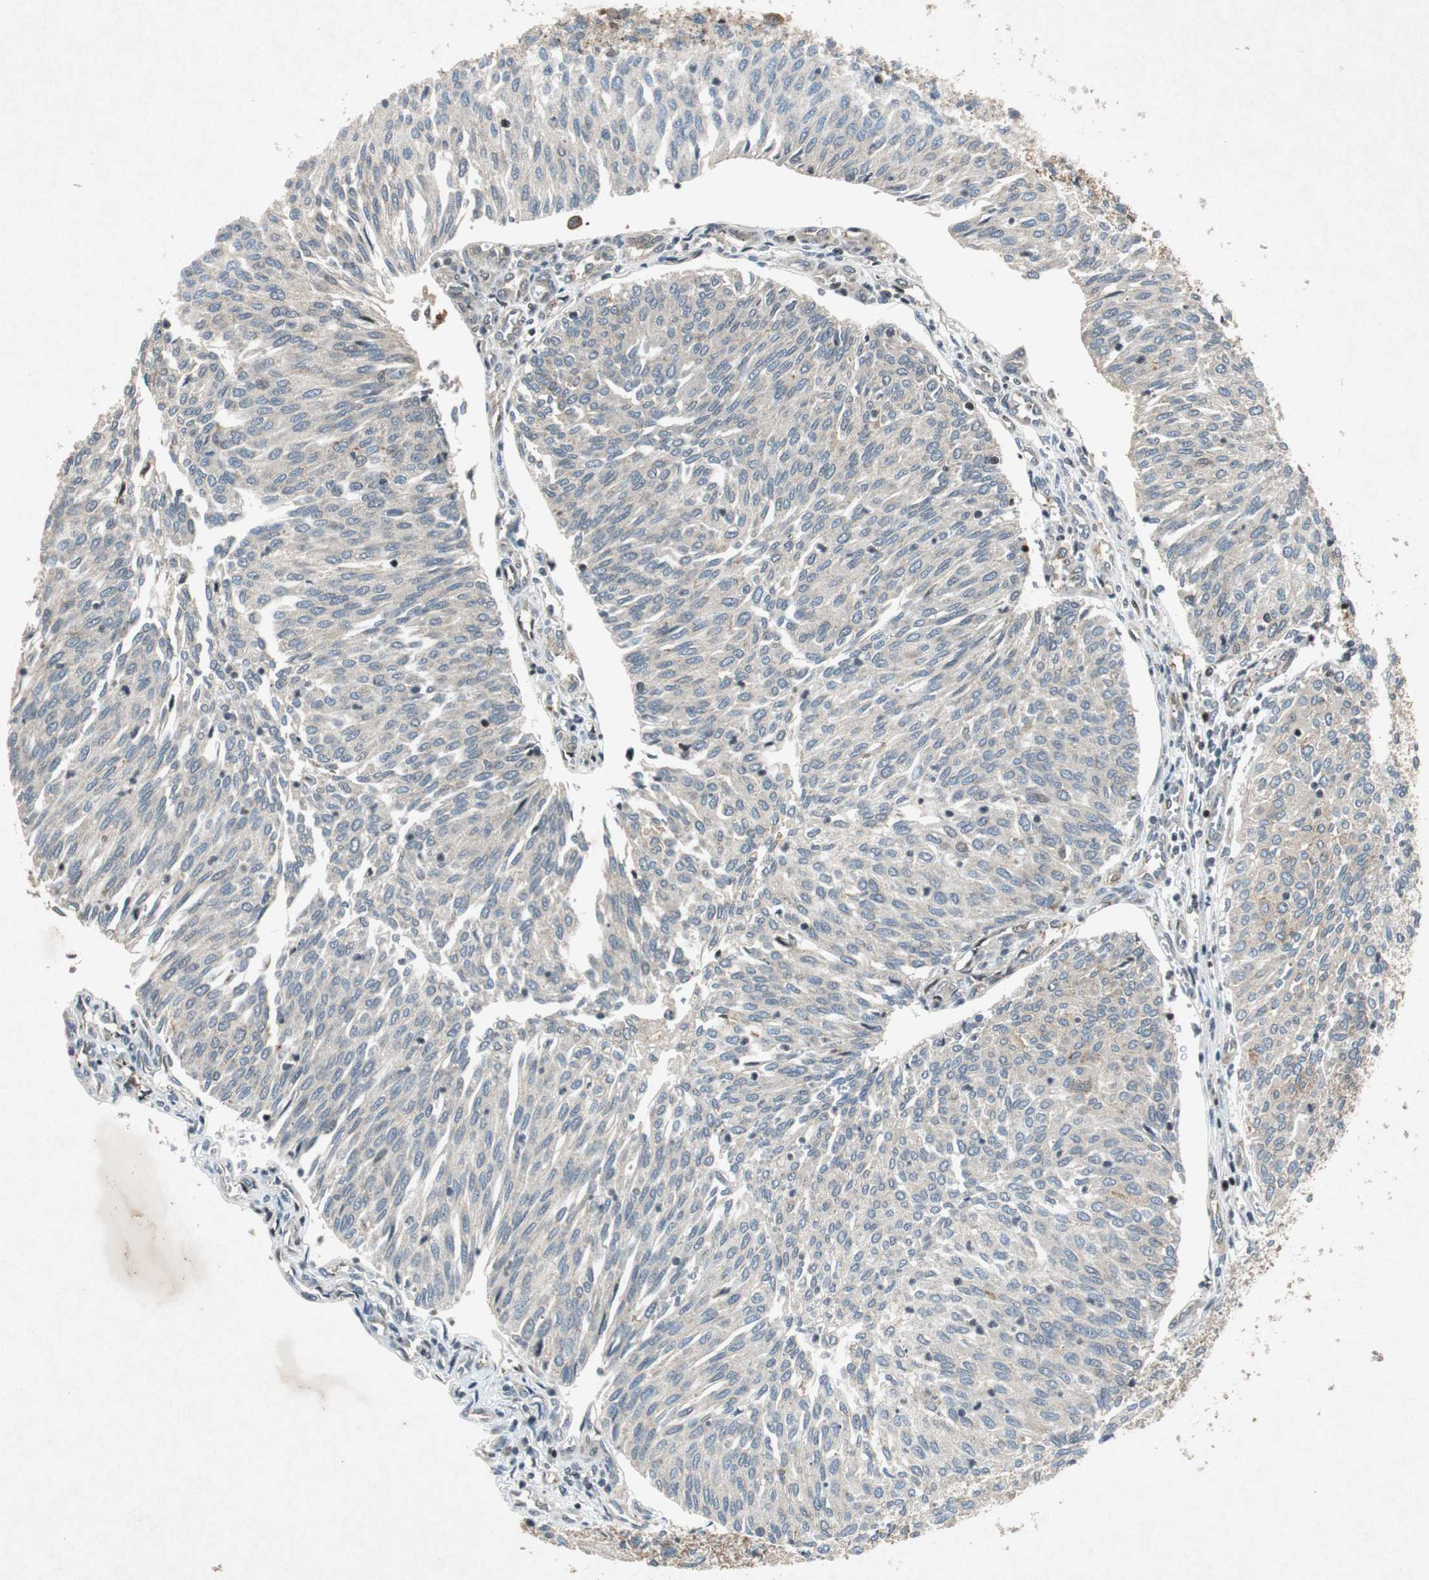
{"staining": {"intensity": "weak", "quantity": "25%-75%", "location": "cytoplasmic/membranous"}, "tissue": "urothelial cancer", "cell_type": "Tumor cells", "image_type": "cancer", "snomed": [{"axis": "morphology", "description": "Urothelial carcinoma, Low grade"}, {"axis": "topography", "description": "Urinary bladder"}], "caption": "Weak cytoplasmic/membranous protein staining is present in approximately 25%-75% of tumor cells in urothelial cancer.", "gene": "TUBA4A", "patient": {"sex": "female", "age": 79}}